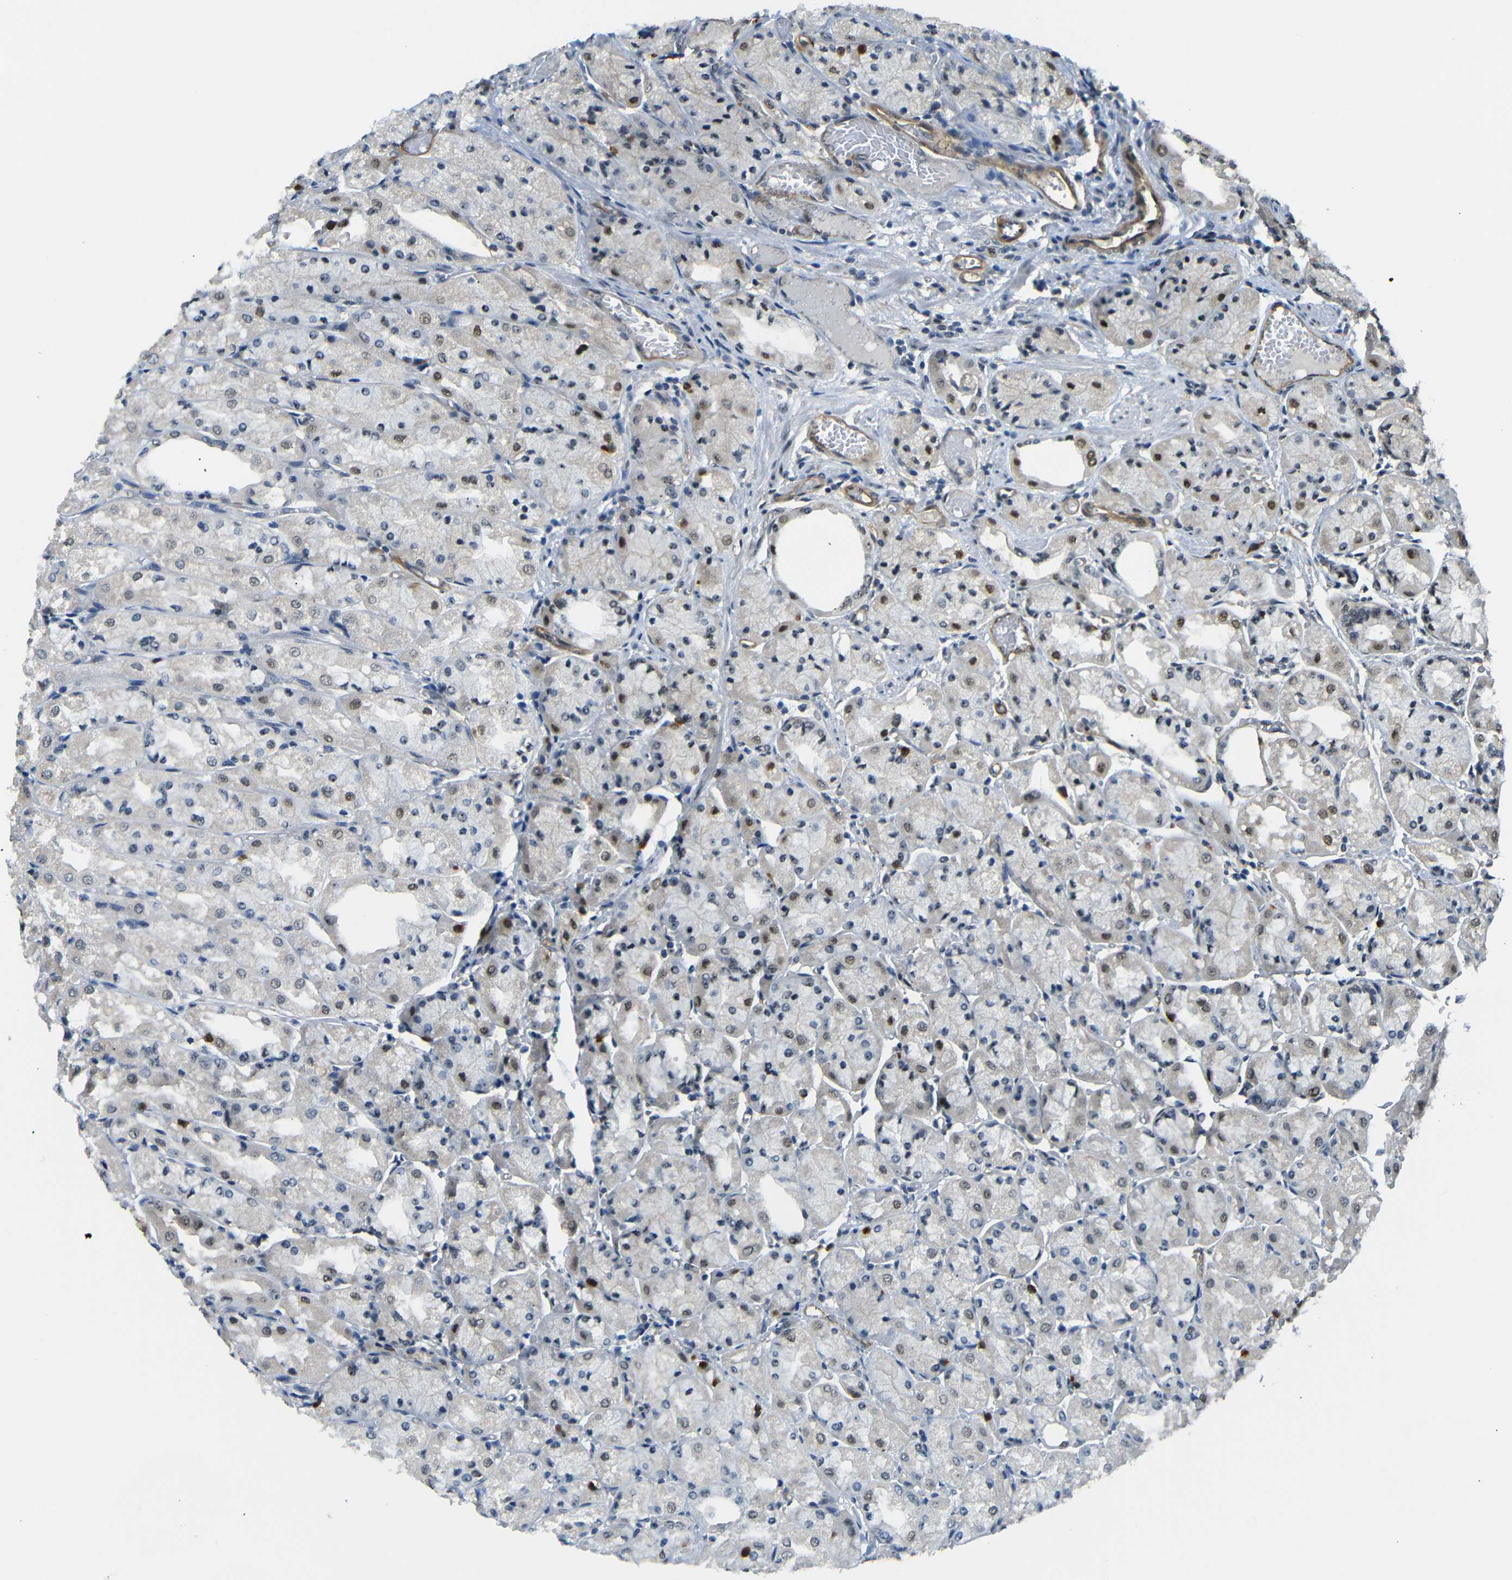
{"staining": {"intensity": "strong", "quantity": "<25%", "location": "nuclear"}, "tissue": "stomach", "cell_type": "Glandular cells", "image_type": "normal", "snomed": [{"axis": "morphology", "description": "Normal tissue, NOS"}, {"axis": "topography", "description": "Stomach, upper"}], "caption": "Stomach stained with DAB IHC reveals medium levels of strong nuclear staining in about <25% of glandular cells.", "gene": "PARN", "patient": {"sex": "male", "age": 72}}